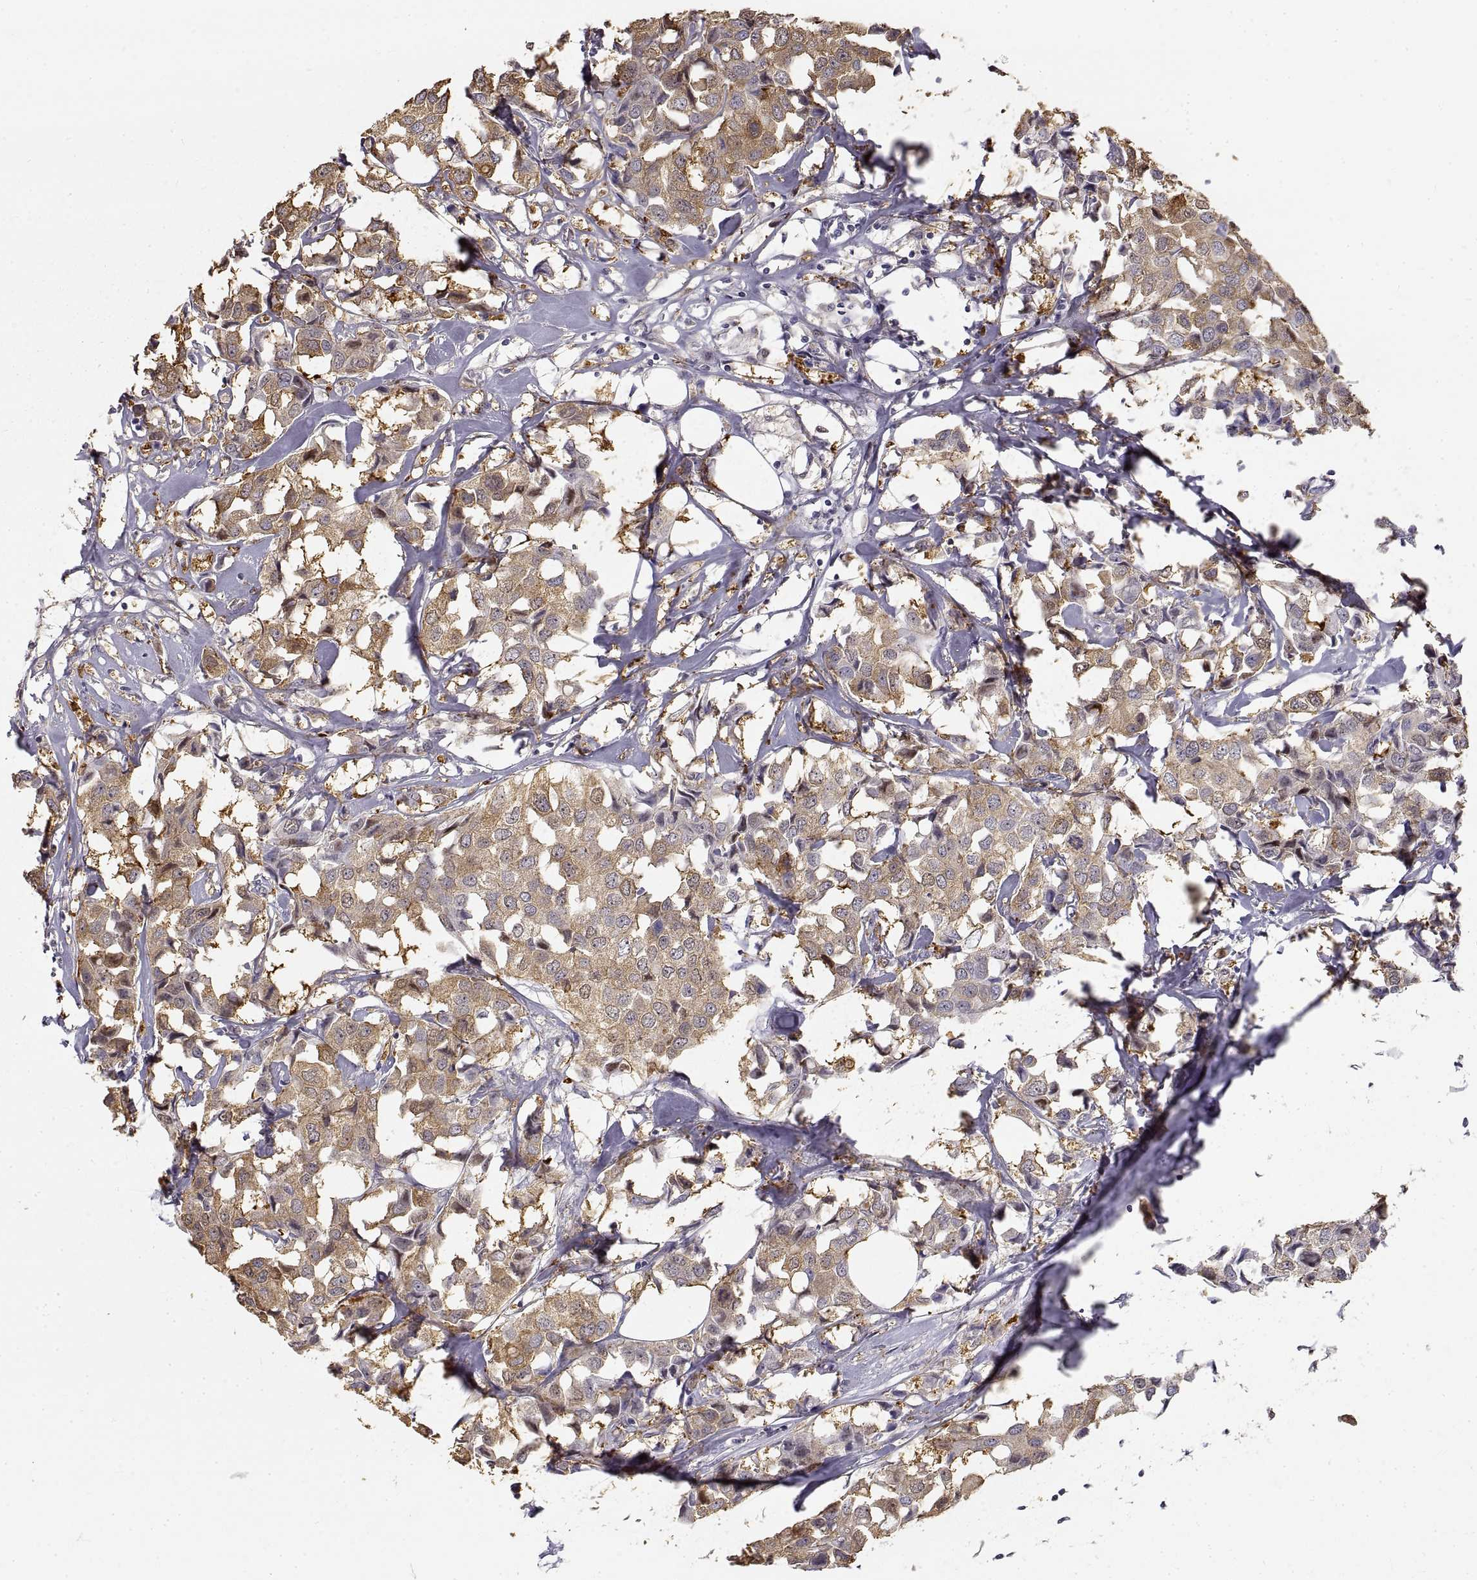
{"staining": {"intensity": "moderate", "quantity": "25%-75%", "location": "cytoplasmic/membranous"}, "tissue": "breast cancer", "cell_type": "Tumor cells", "image_type": "cancer", "snomed": [{"axis": "morphology", "description": "Duct carcinoma"}, {"axis": "topography", "description": "Breast"}], "caption": "High-magnification brightfield microscopy of breast cancer stained with DAB (brown) and counterstained with hematoxylin (blue). tumor cells exhibit moderate cytoplasmic/membranous positivity is seen in approximately25%-75% of cells.", "gene": "HSP90AB1", "patient": {"sex": "female", "age": 80}}